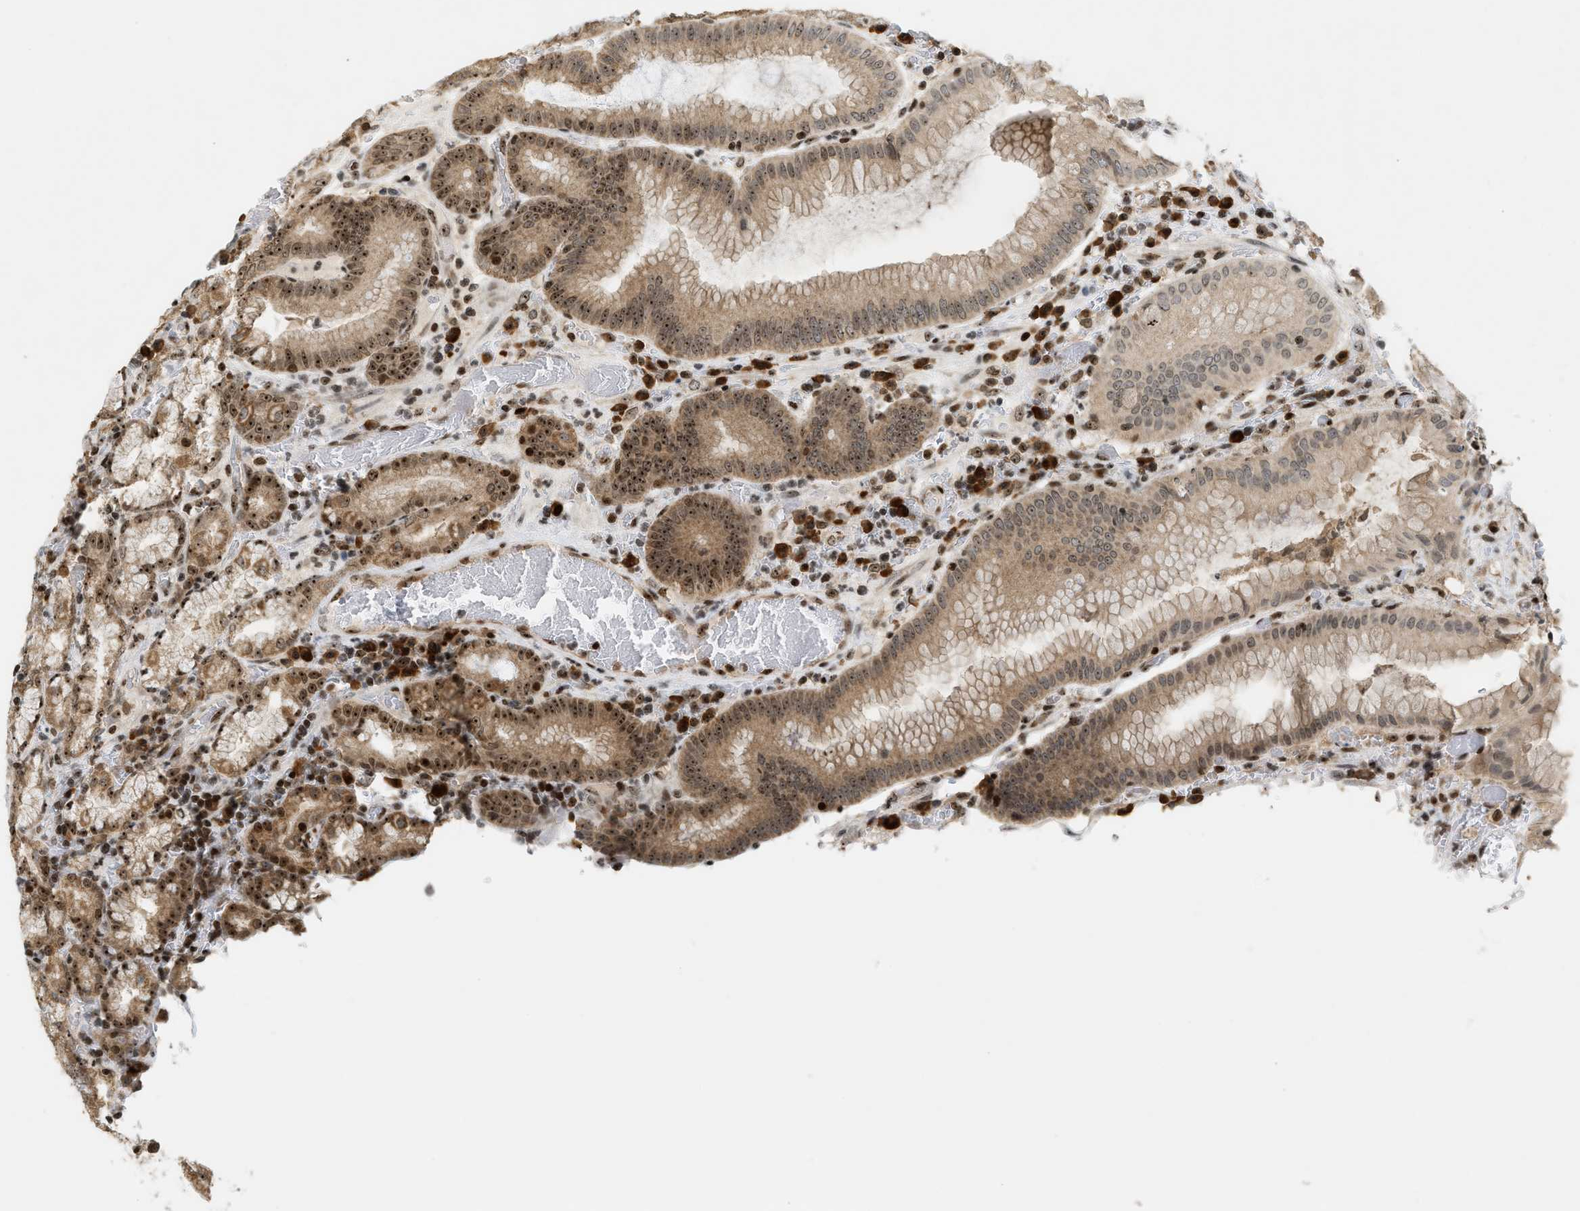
{"staining": {"intensity": "strong", "quantity": ">75%", "location": "cytoplasmic/membranous,nuclear"}, "tissue": "stomach", "cell_type": "Glandular cells", "image_type": "normal", "snomed": [{"axis": "morphology", "description": "Normal tissue, NOS"}, {"axis": "morphology", "description": "Carcinoid, malignant, NOS"}, {"axis": "topography", "description": "Stomach, upper"}], "caption": "The immunohistochemical stain shows strong cytoplasmic/membranous,nuclear staining in glandular cells of unremarkable stomach. Using DAB (brown) and hematoxylin (blue) stains, captured at high magnification using brightfield microscopy.", "gene": "ZNF22", "patient": {"sex": "male", "age": 39}}